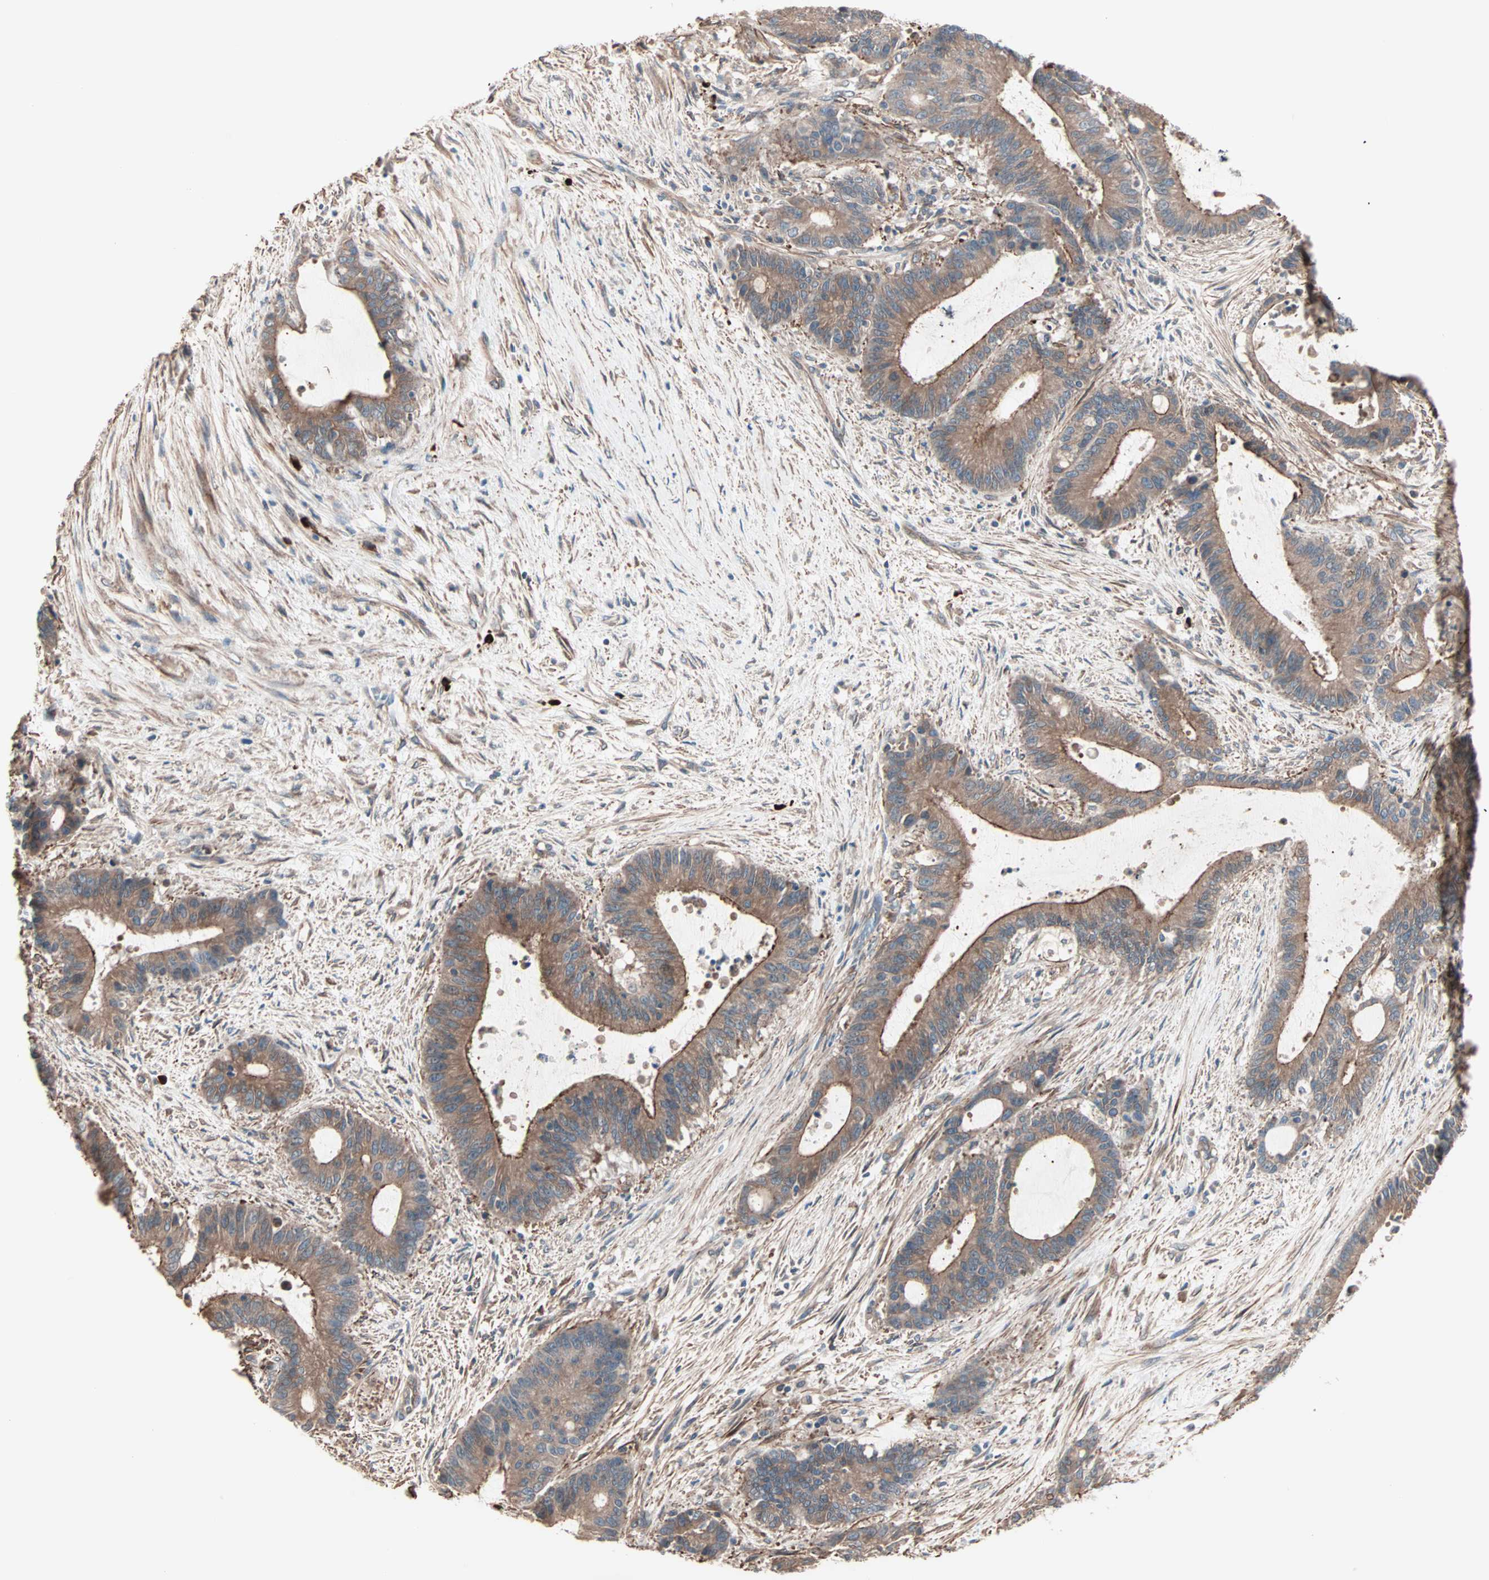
{"staining": {"intensity": "moderate", "quantity": ">75%", "location": "cytoplasmic/membranous"}, "tissue": "liver cancer", "cell_type": "Tumor cells", "image_type": "cancer", "snomed": [{"axis": "morphology", "description": "Cholangiocarcinoma"}, {"axis": "topography", "description": "Liver"}], "caption": "An immunohistochemistry (IHC) photomicrograph of tumor tissue is shown. Protein staining in brown shows moderate cytoplasmic/membranous positivity in liver cholangiocarcinoma within tumor cells.", "gene": "ALG5", "patient": {"sex": "female", "age": 73}}